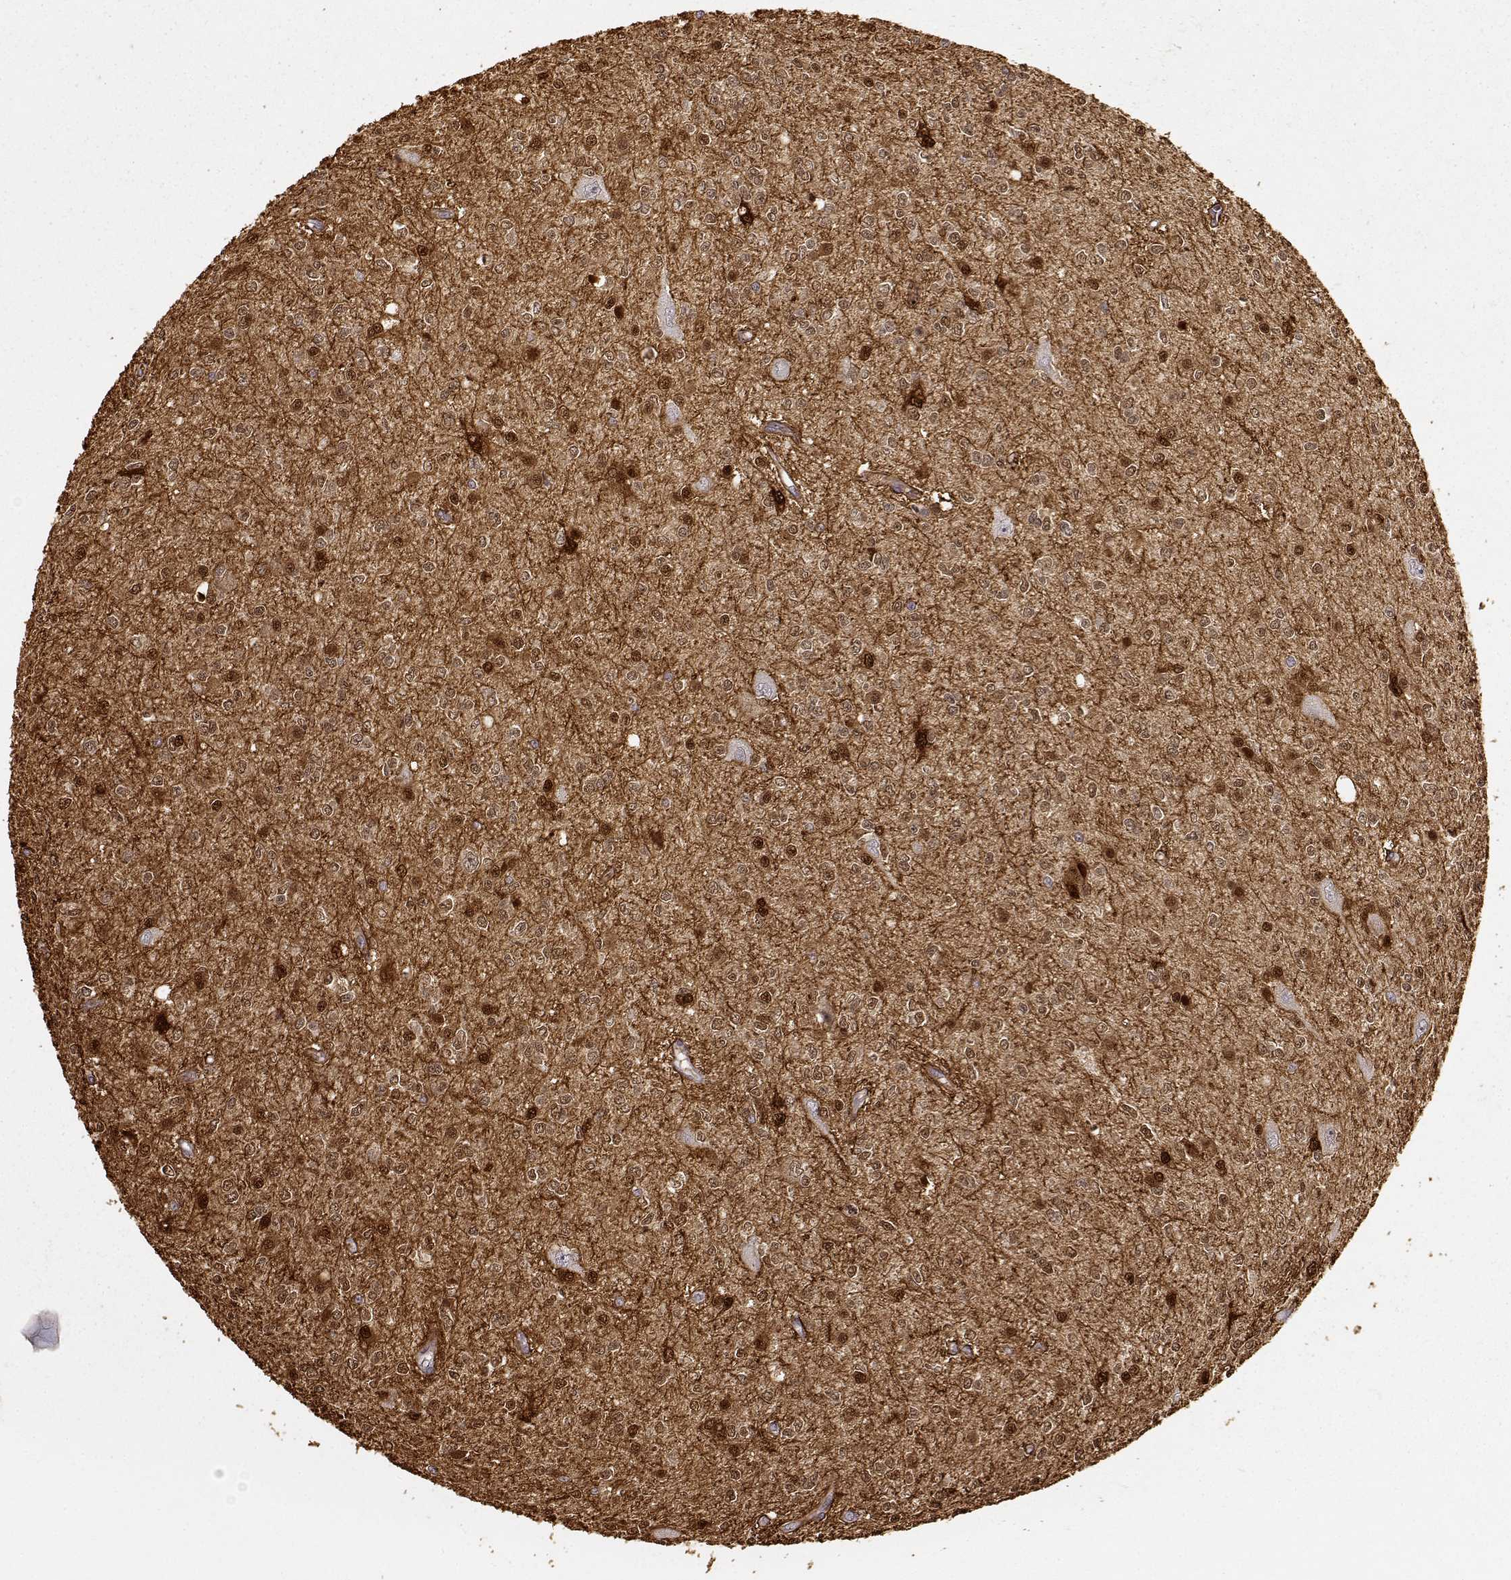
{"staining": {"intensity": "strong", "quantity": ">75%", "location": "cytoplasmic/membranous,nuclear"}, "tissue": "glioma", "cell_type": "Tumor cells", "image_type": "cancer", "snomed": [{"axis": "morphology", "description": "Glioma, malignant, Low grade"}, {"axis": "topography", "description": "Brain"}], "caption": "Malignant glioma (low-grade) tissue displays strong cytoplasmic/membranous and nuclear staining in about >75% of tumor cells, visualized by immunohistochemistry.", "gene": "S100B", "patient": {"sex": "male", "age": 67}}